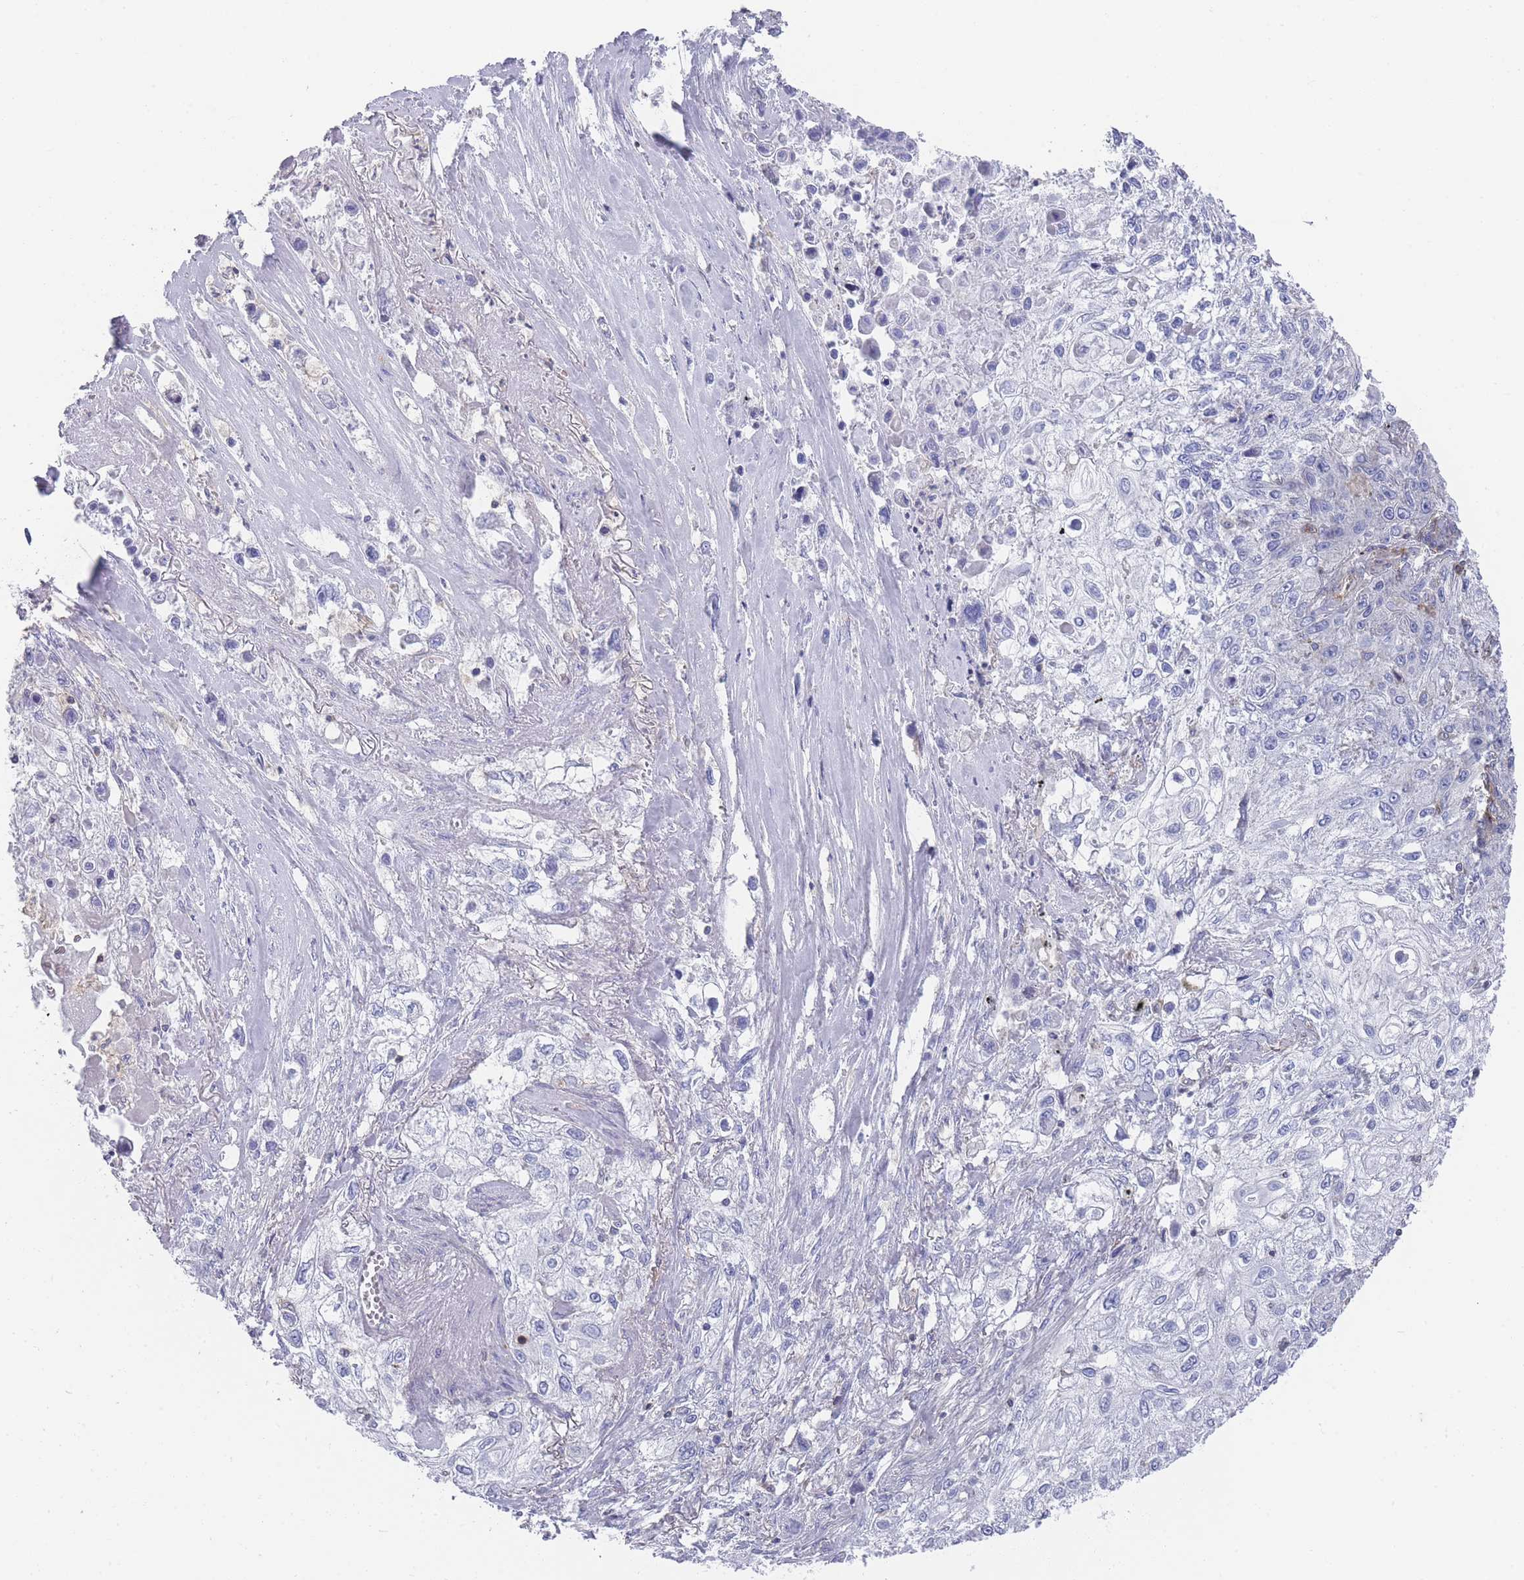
{"staining": {"intensity": "negative", "quantity": "none", "location": "none"}, "tissue": "lung cancer", "cell_type": "Tumor cells", "image_type": "cancer", "snomed": [{"axis": "morphology", "description": "Squamous cell carcinoma, NOS"}, {"axis": "topography", "description": "Lung"}], "caption": "A high-resolution histopathology image shows IHC staining of lung squamous cell carcinoma, which reveals no significant positivity in tumor cells.", "gene": "SCCPDH", "patient": {"sex": "female", "age": 69}}